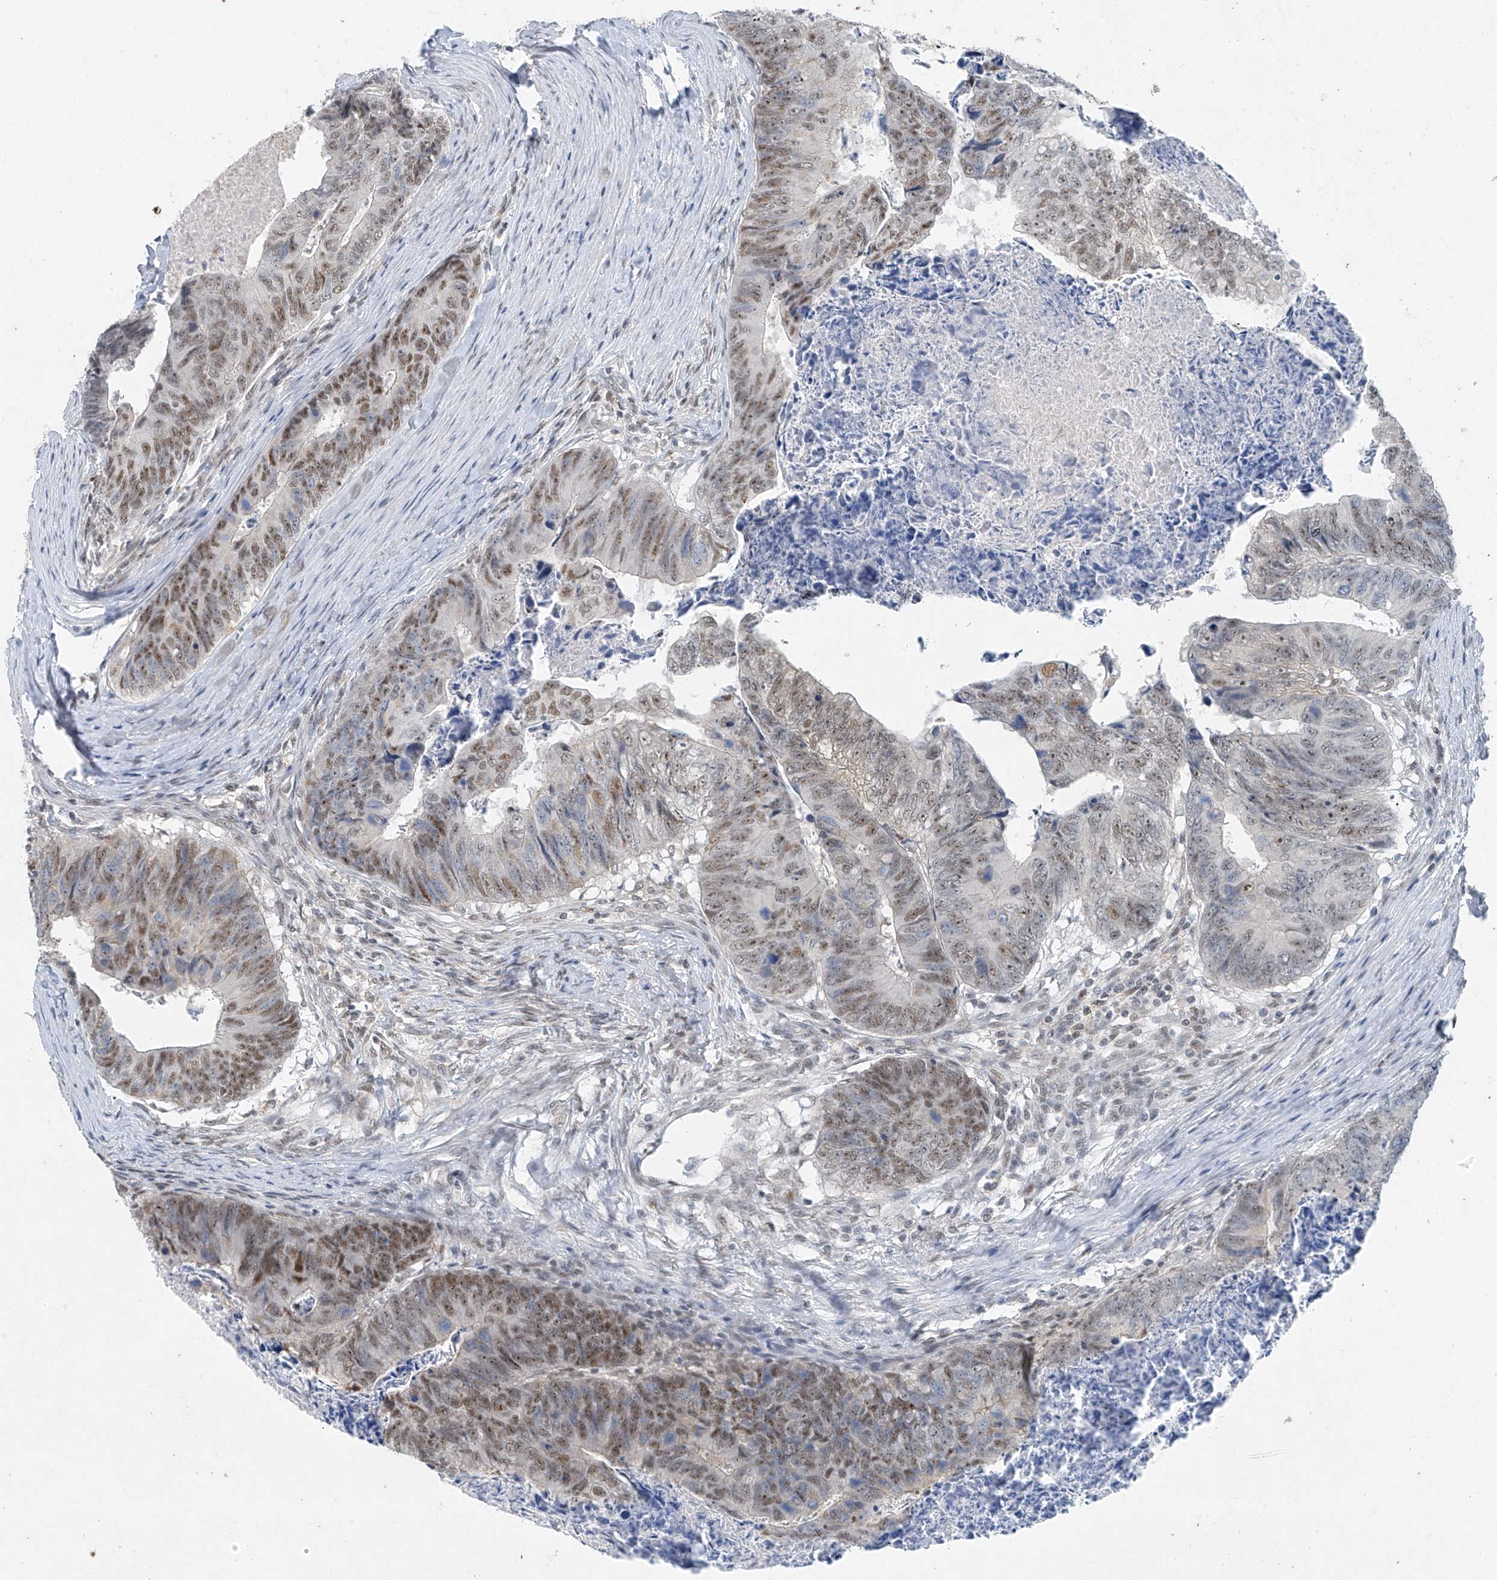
{"staining": {"intensity": "moderate", "quantity": ">75%", "location": "nuclear"}, "tissue": "colorectal cancer", "cell_type": "Tumor cells", "image_type": "cancer", "snomed": [{"axis": "morphology", "description": "Adenocarcinoma, NOS"}, {"axis": "topography", "description": "Colon"}], "caption": "This is an image of immunohistochemistry staining of colorectal cancer (adenocarcinoma), which shows moderate expression in the nuclear of tumor cells.", "gene": "TAF8", "patient": {"sex": "female", "age": 67}}